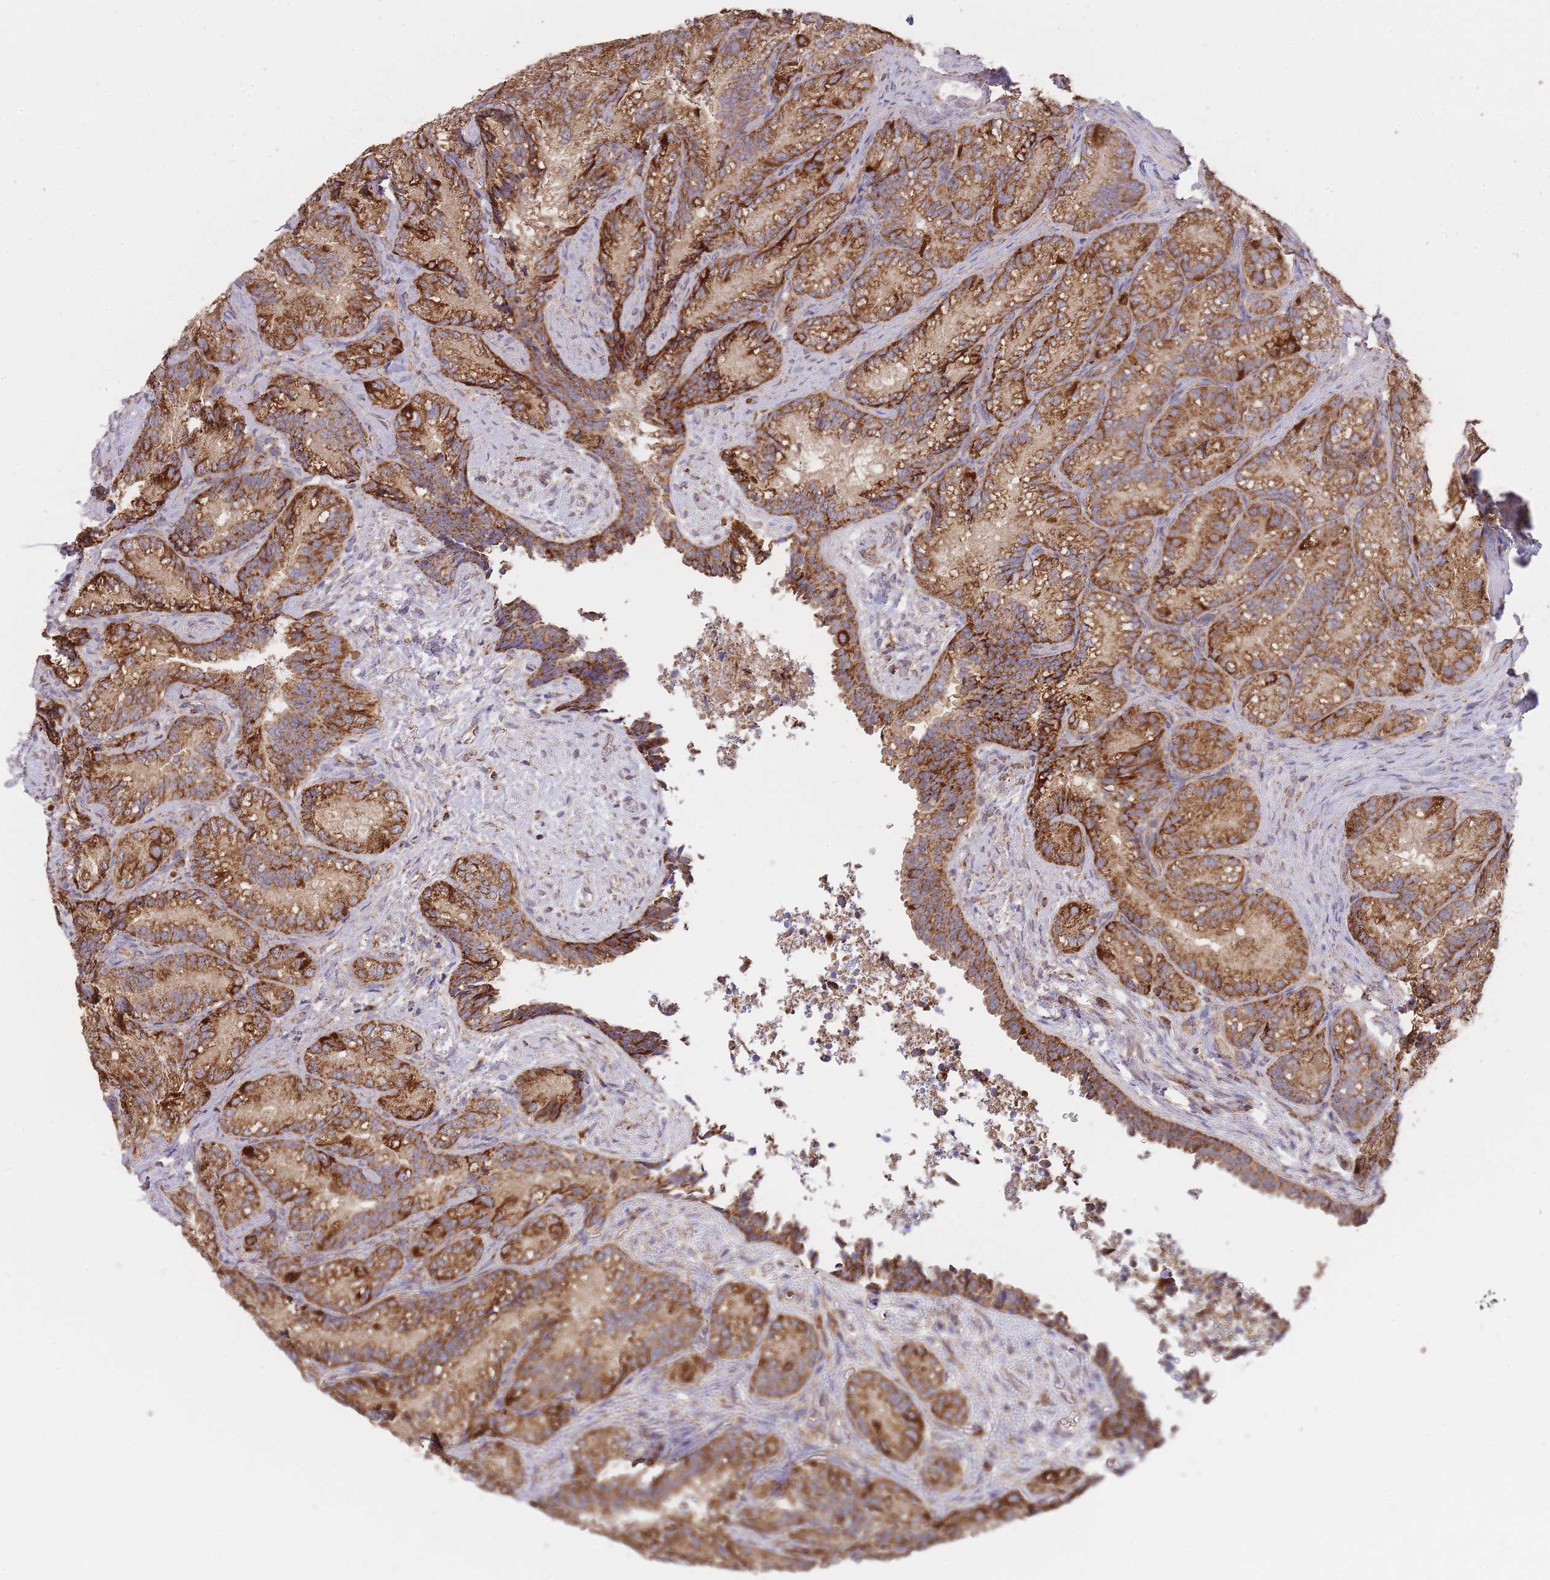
{"staining": {"intensity": "strong", "quantity": ">75%", "location": "cytoplasmic/membranous"}, "tissue": "seminal vesicle", "cell_type": "Glandular cells", "image_type": "normal", "snomed": [{"axis": "morphology", "description": "Normal tissue, NOS"}, {"axis": "topography", "description": "Seminal veicle"}], "caption": "A high amount of strong cytoplasmic/membranous positivity is present in approximately >75% of glandular cells in normal seminal vesicle.", "gene": "PREP", "patient": {"sex": "male", "age": 58}}